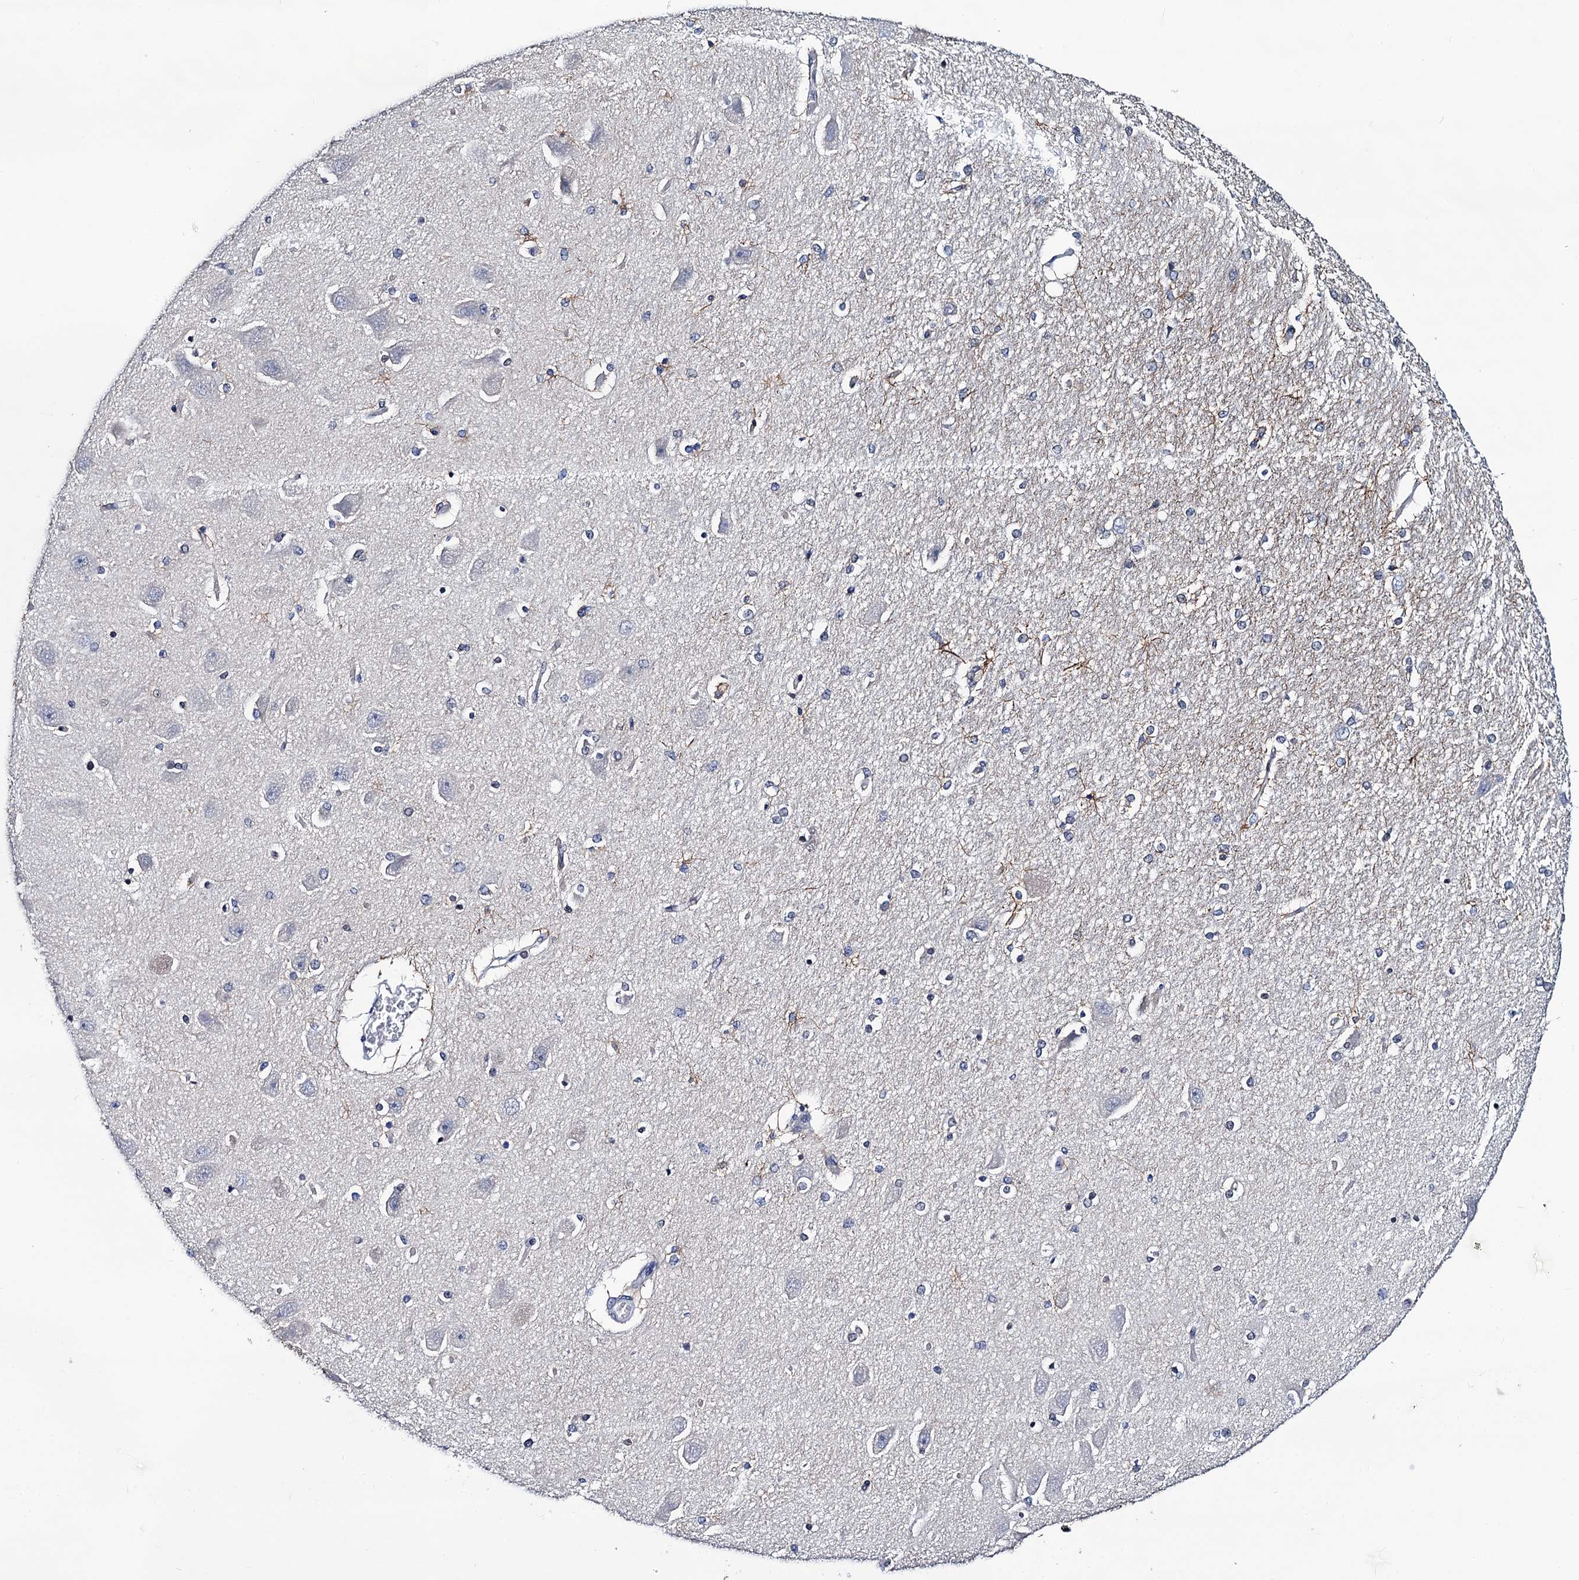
{"staining": {"intensity": "strong", "quantity": "<25%", "location": "cytoplasmic/membranous"}, "tissue": "hippocampus", "cell_type": "Glial cells", "image_type": "normal", "snomed": [{"axis": "morphology", "description": "Normal tissue, NOS"}, {"axis": "topography", "description": "Hippocampus"}], "caption": "A brown stain labels strong cytoplasmic/membranous expression of a protein in glial cells of normal human hippocampus.", "gene": "C16orf87", "patient": {"sex": "female", "age": 54}}